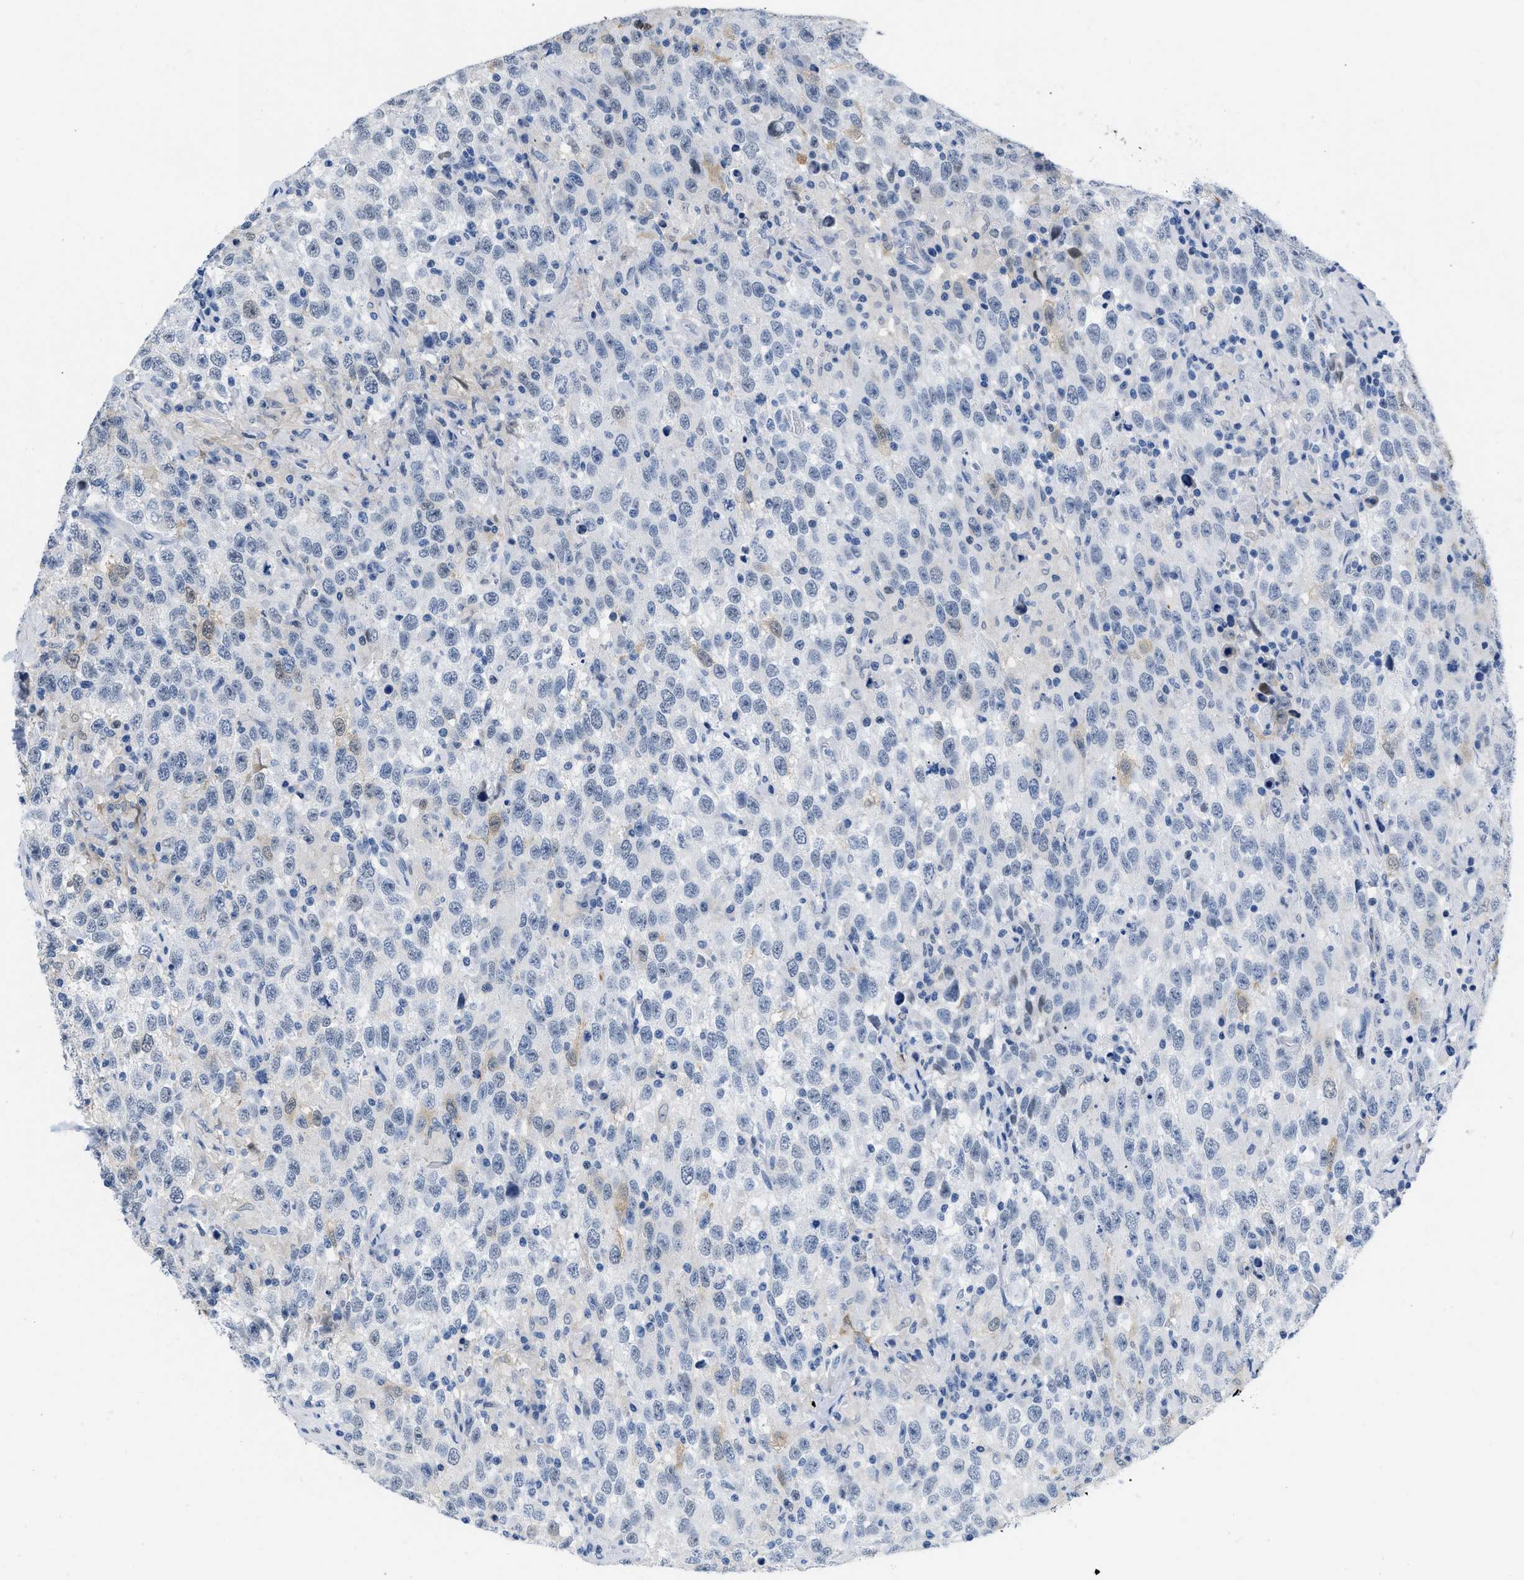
{"staining": {"intensity": "negative", "quantity": "none", "location": "none"}, "tissue": "testis cancer", "cell_type": "Tumor cells", "image_type": "cancer", "snomed": [{"axis": "morphology", "description": "Seminoma, NOS"}, {"axis": "topography", "description": "Testis"}], "caption": "There is no significant expression in tumor cells of testis cancer (seminoma).", "gene": "BOLL", "patient": {"sex": "male", "age": 41}}